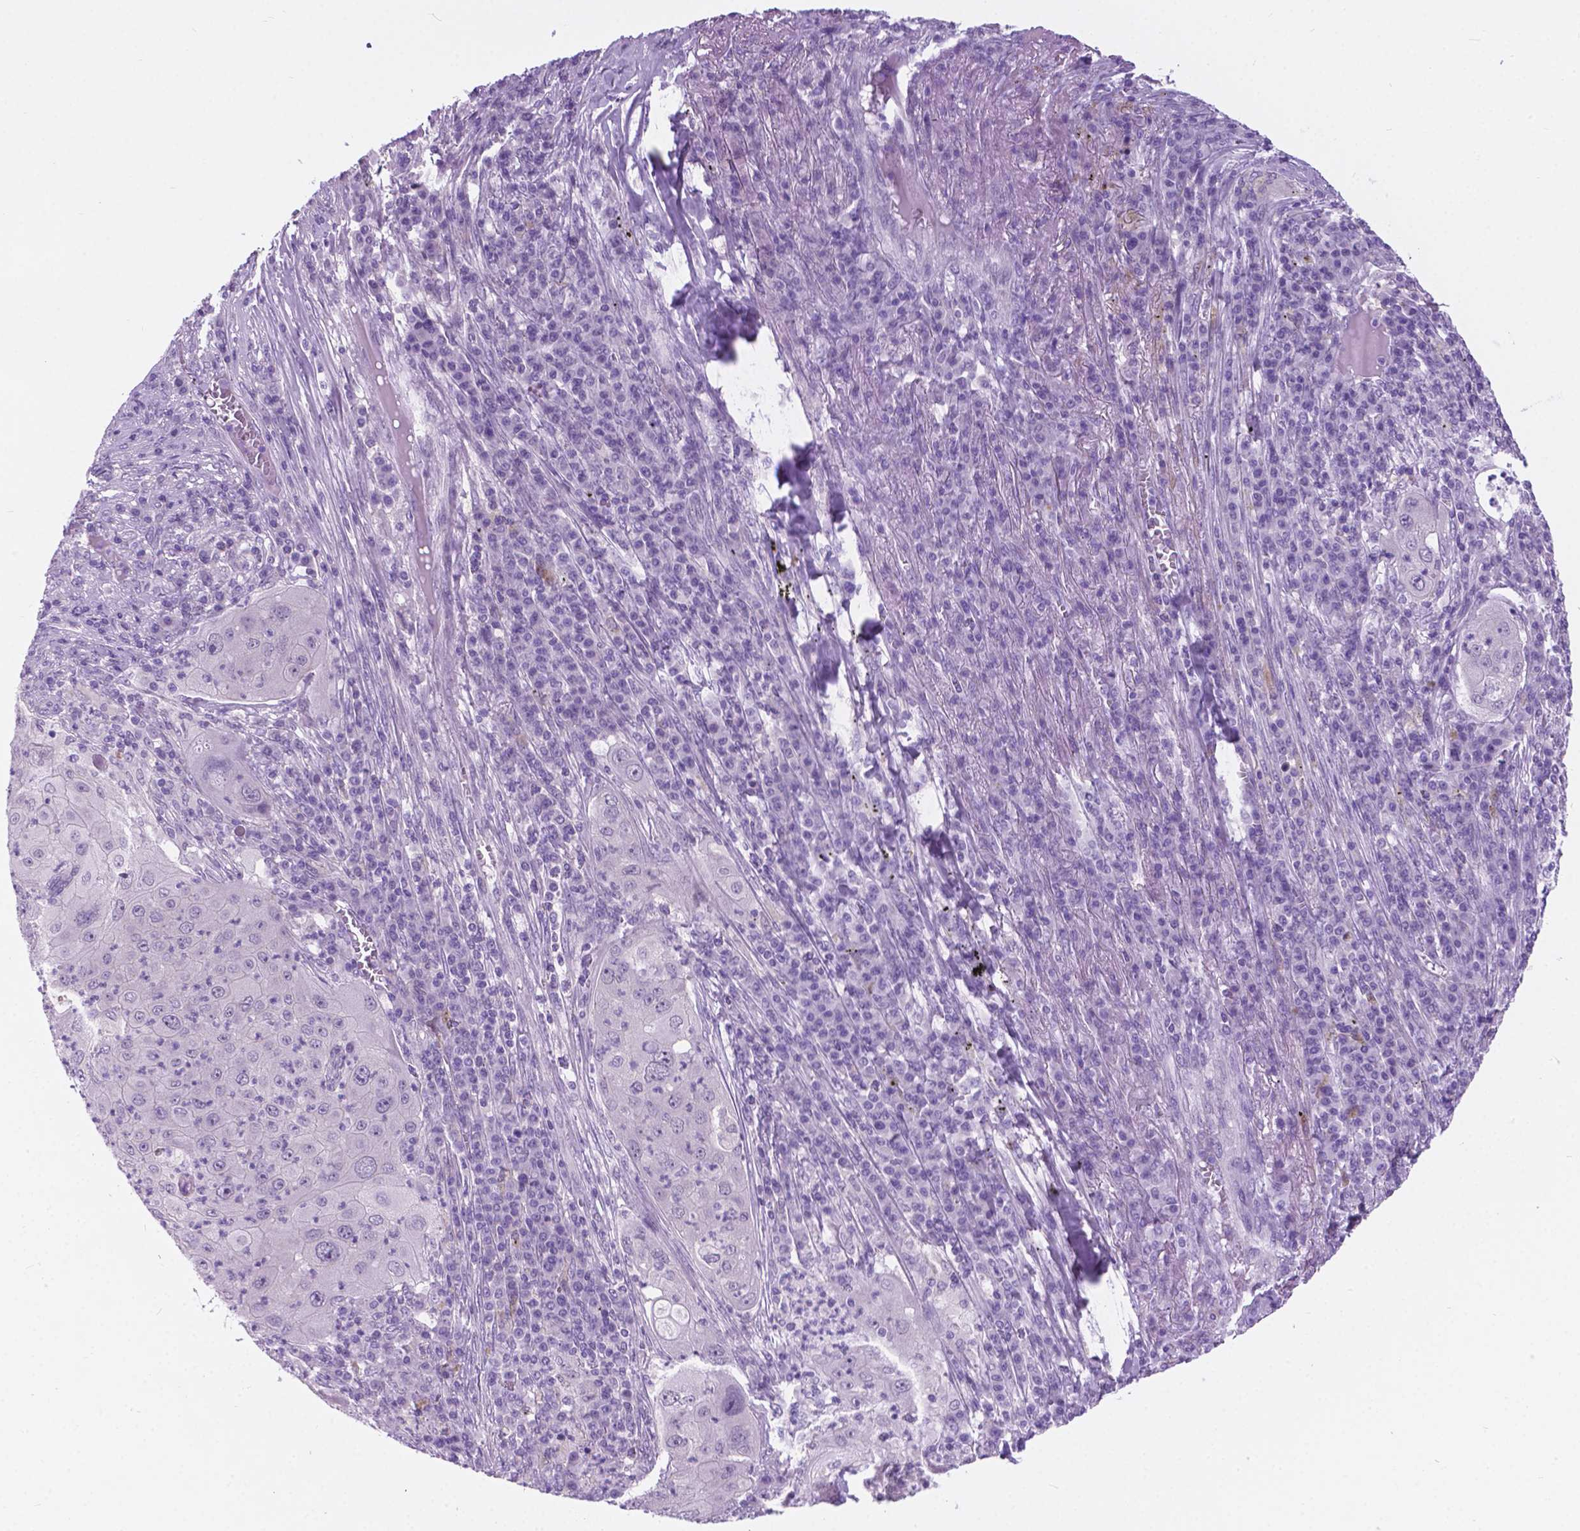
{"staining": {"intensity": "negative", "quantity": "none", "location": "none"}, "tissue": "lung cancer", "cell_type": "Tumor cells", "image_type": "cancer", "snomed": [{"axis": "morphology", "description": "Squamous cell carcinoma, NOS"}, {"axis": "topography", "description": "Lung"}], "caption": "Immunohistochemistry micrograph of neoplastic tissue: lung cancer (squamous cell carcinoma) stained with DAB (3,3'-diaminobenzidine) reveals no significant protein staining in tumor cells.", "gene": "ARMS2", "patient": {"sex": "female", "age": 59}}